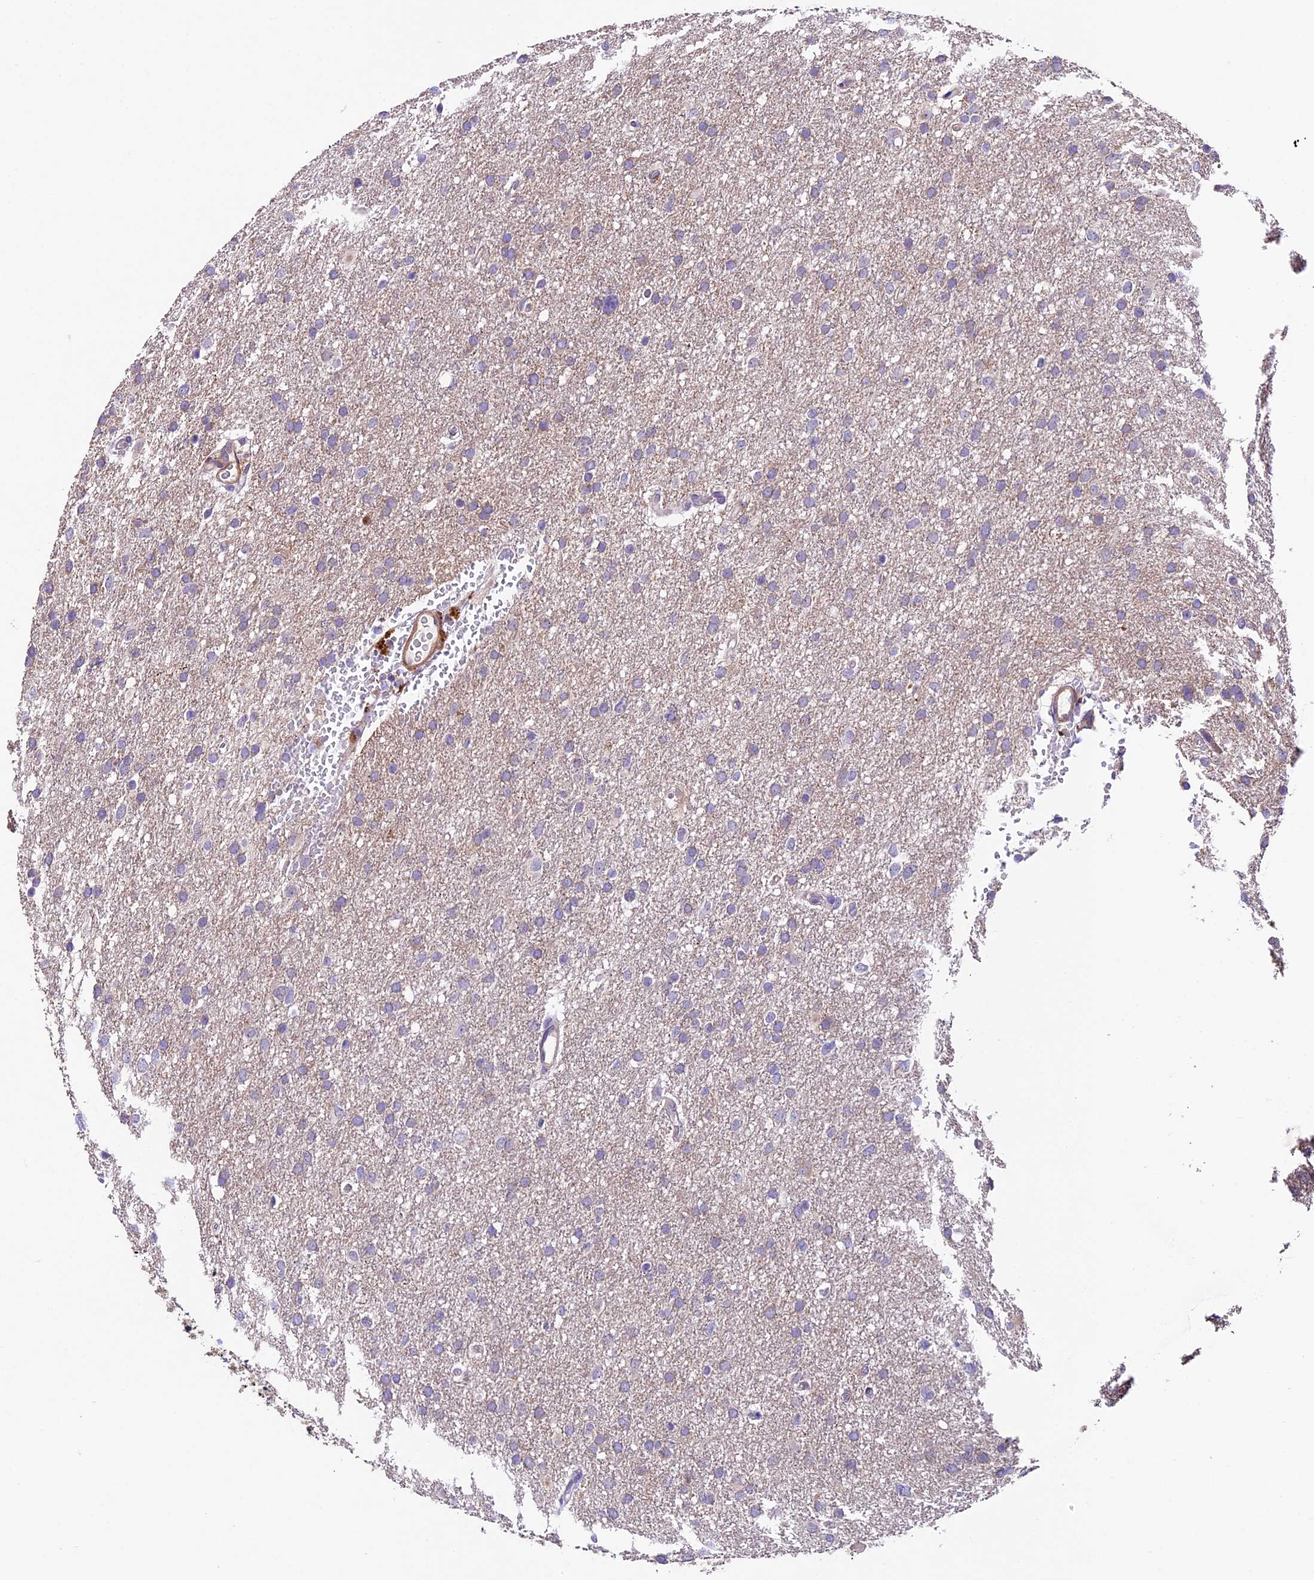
{"staining": {"intensity": "negative", "quantity": "none", "location": "none"}, "tissue": "glioma", "cell_type": "Tumor cells", "image_type": "cancer", "snomed": [{"axis": "morphology", "description": "Glioma, malignant, High grade"}, {"axis": "topography", "description": "Cerebral cortex"}], "caption": "This is an immunohistochemistry photomicrograph of human malignant high-grade glioma. There is no expression in tumor cells.", "gene": "LSM7", "patient": {"sex": "female", "age": 36}}